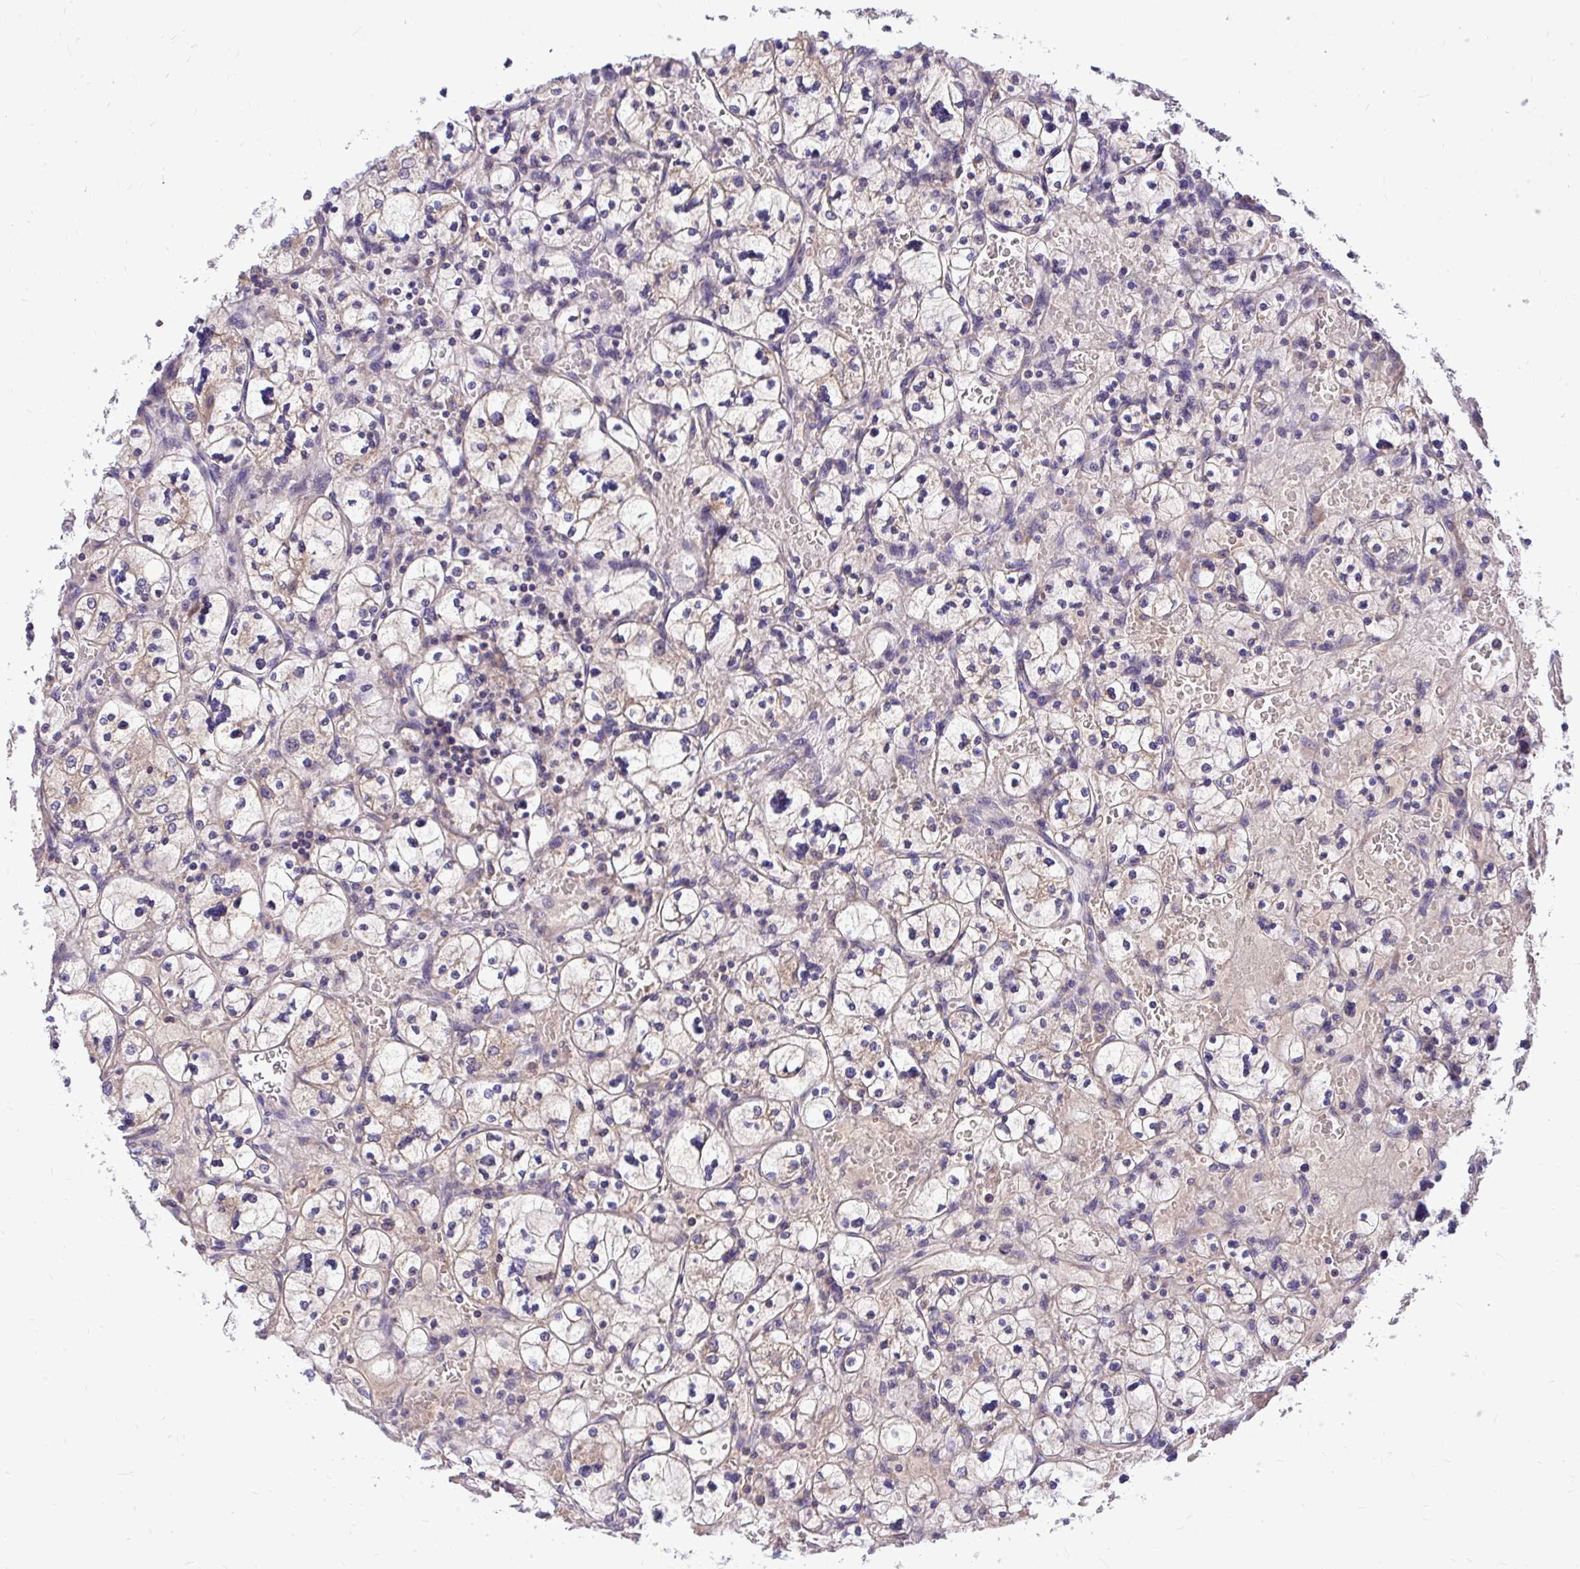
{"staining": {"intensity": "weak", "quantity": "<25%", "location": "cytoplasmic/membranous"}, "tissue": "renal cancer", "cell_type": "Tumor cells", "image_type": "cancer", "snomed": [{"axis": "morphology", "description": "Adenocarcinoma, NOS"}, {"axis": "topography", "description": "Kidney"}], "caption": "Renal adenocarcinoma was stained to show a protein in brown. There is no significant positivity in tumor cells.", "gene": "VTI1B", "patient": {"sex": "female", "age": 83}}